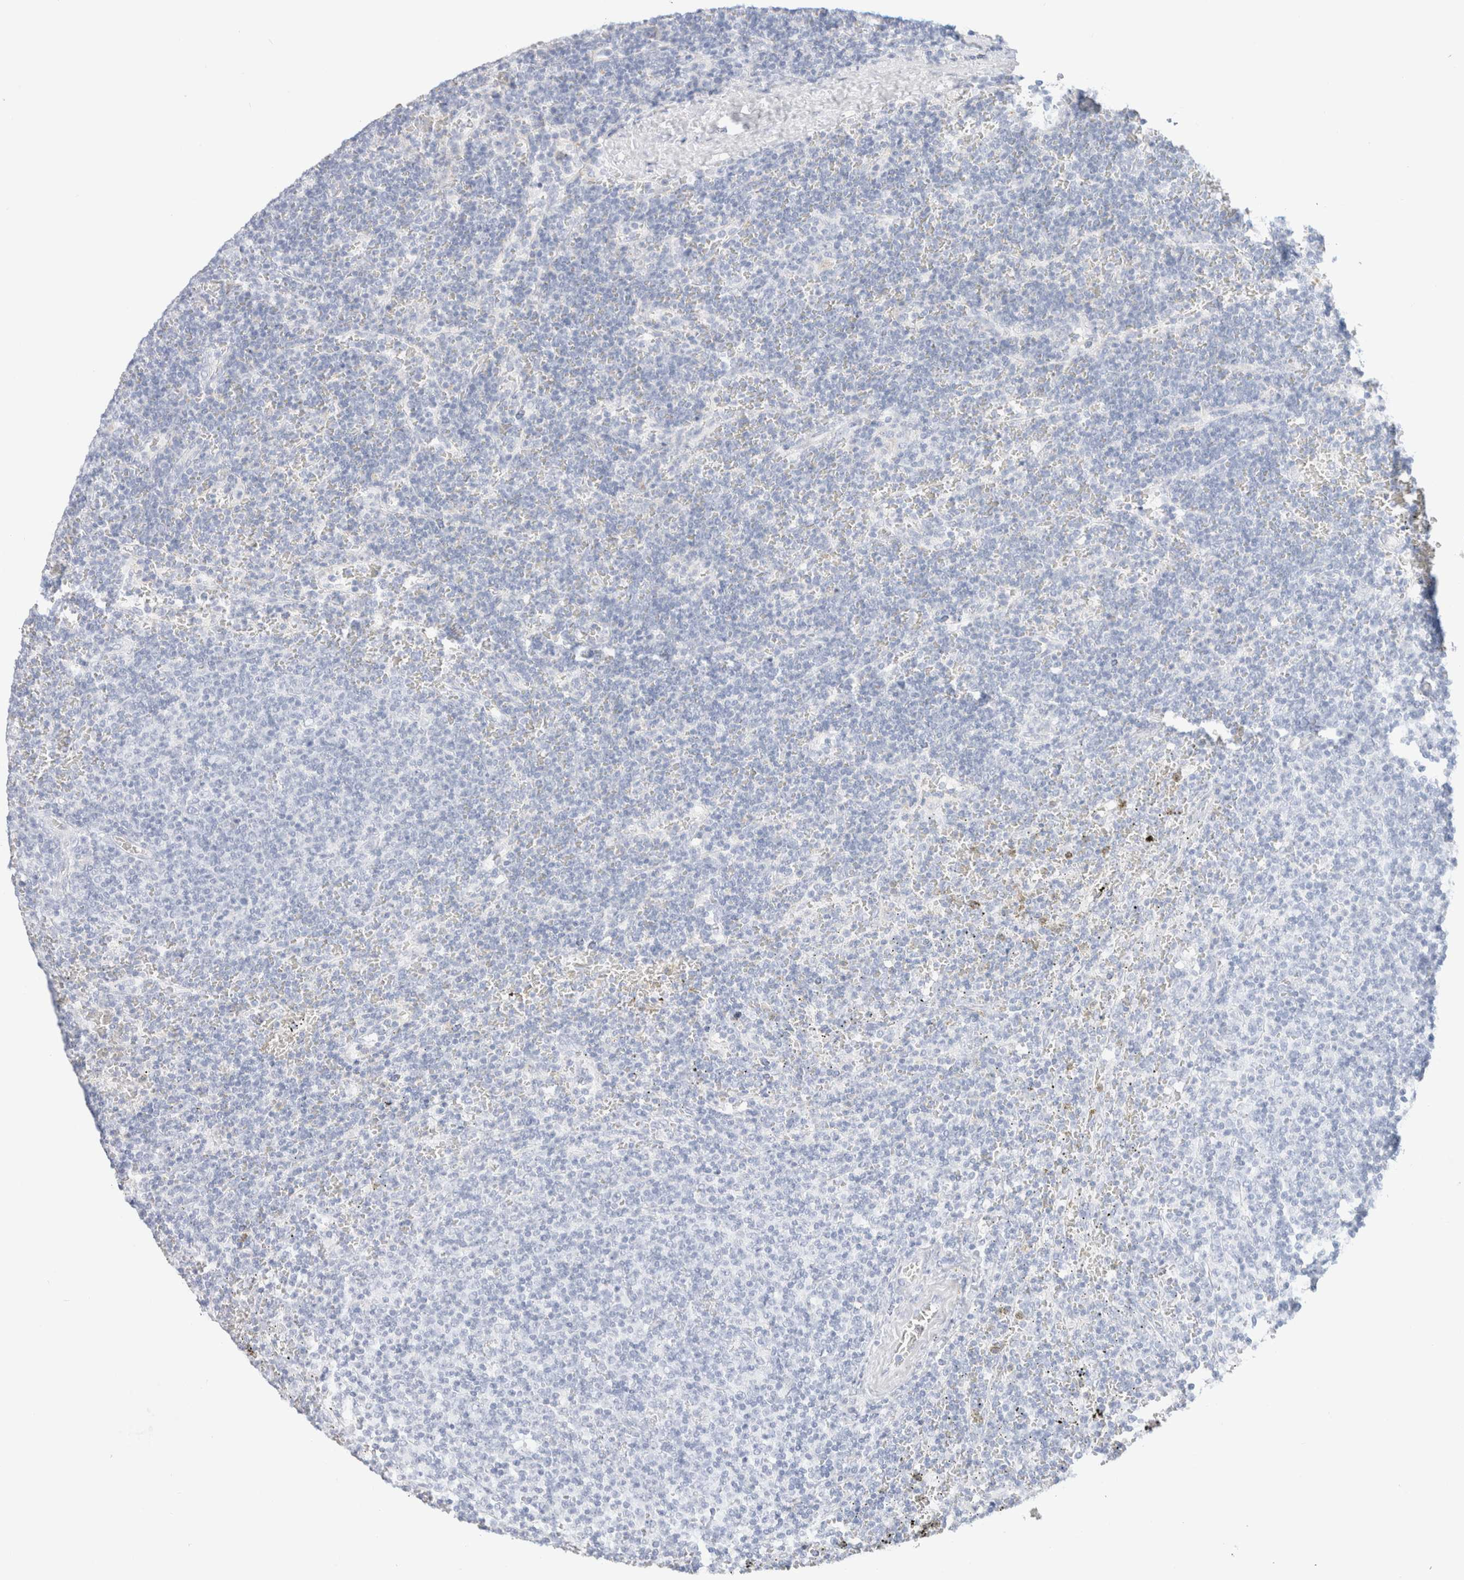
{"staining": {"intensity": "negative", "quantity": "none", "location": "none"}, "tissue": "lymphoma", "cell_type": "Tumor cells", "image_type": "cancer", "snomed": [{"axis": "morphology", "description": "Malignant lymphoma, non-Hodgkin's type, Low grade"}, {"axis": "topography", "description": "Spleen"}], "caption": "IHC of human lymphoma demonstrates no positivity in tumor cells.", "gene": "CPQ", "patient": {"sex": "female", "age": 50}}